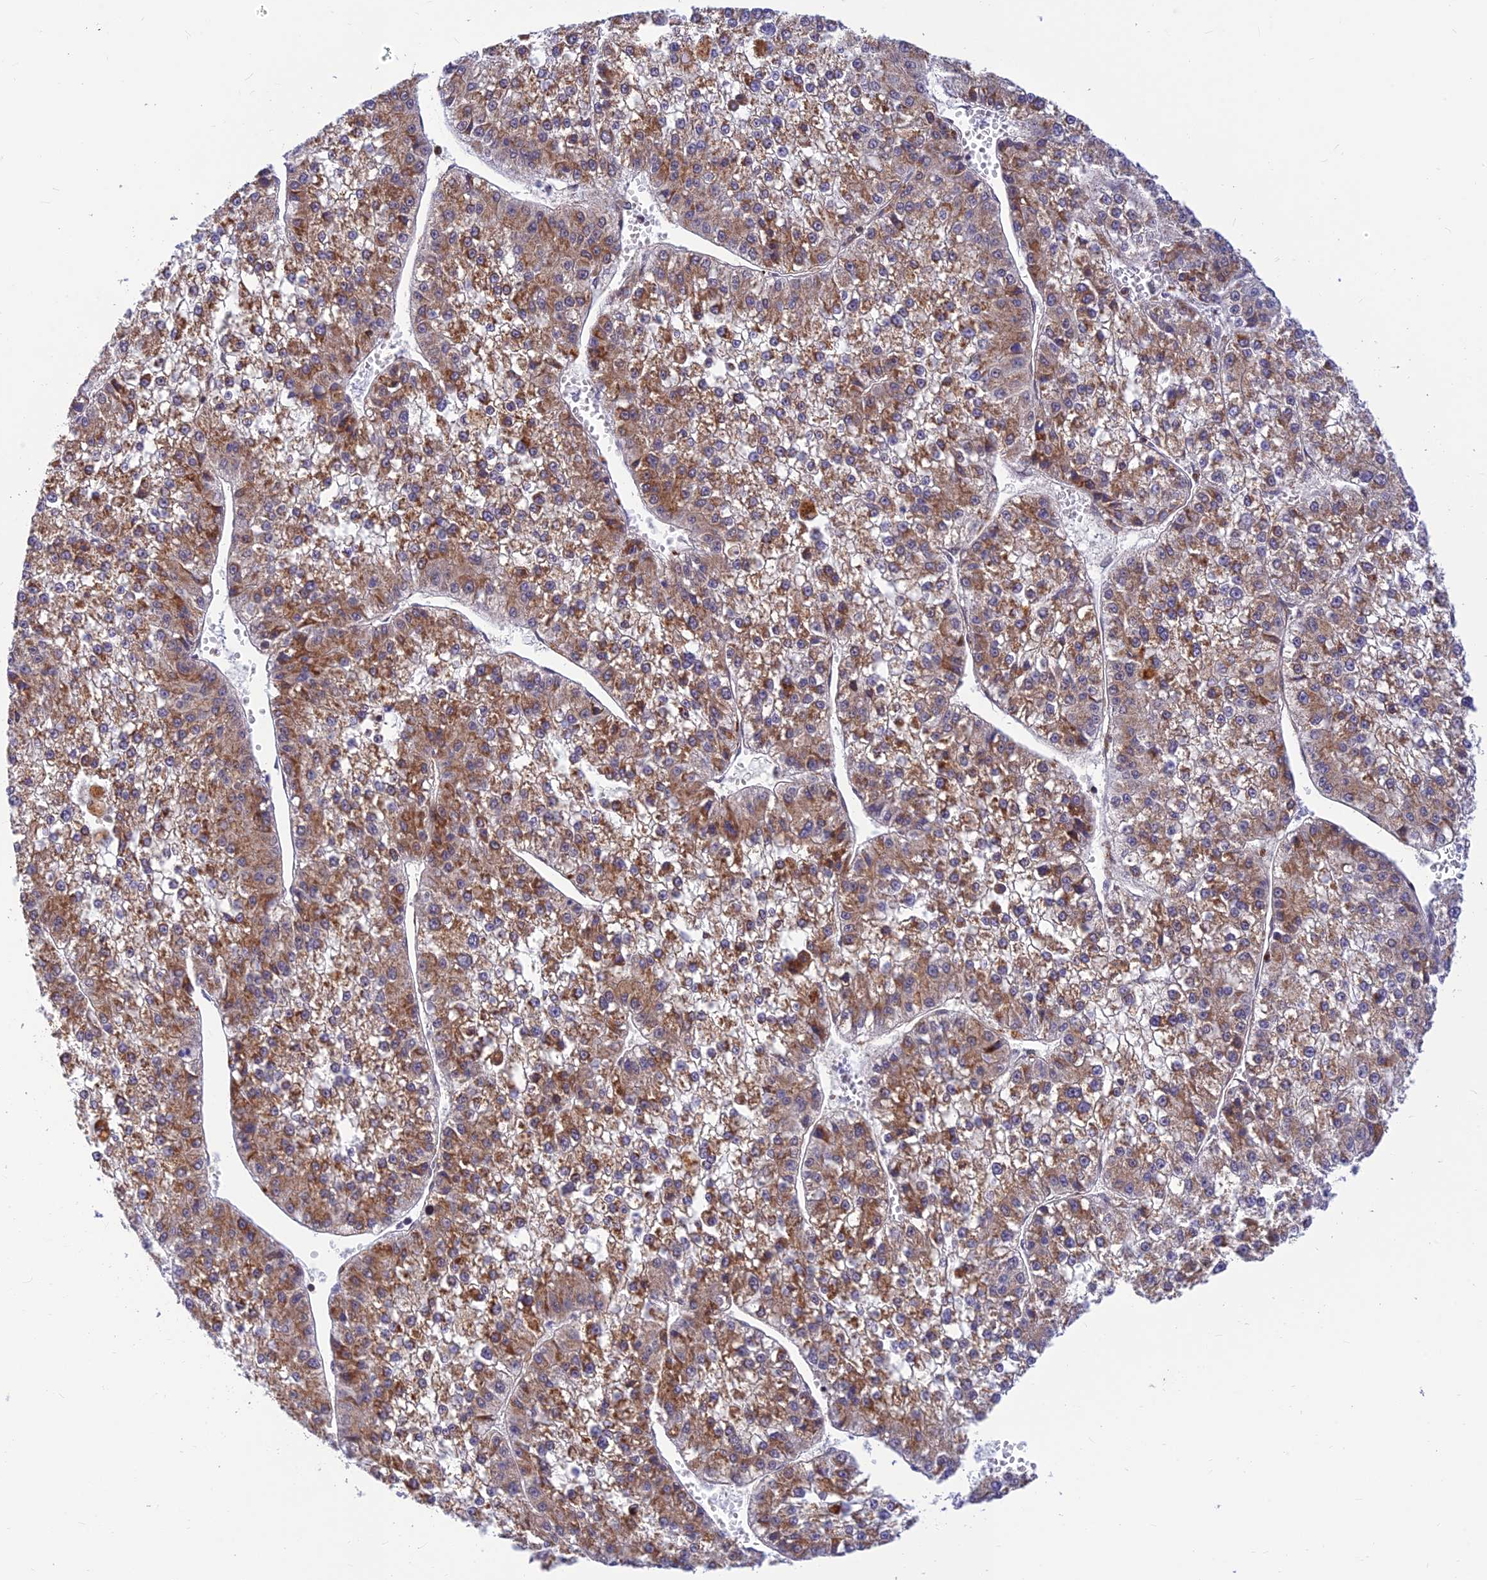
{"staining": {"intensity": "moderate", "quantity": ">75%", "location": "cytoplasmic/membranous"}, "tissue": "liver cancer", "cell_type": "Tumor cells", "image_type": "cancer", "snomed": [{"axis": "morphology", "description": "Carcinoma, Hepatocellular, NOS"}, {"axis": "topography", "description": "Liver"}], "caption": "The photomicrograph reveals immunohistochemical staining of liver cancer (hepatocellular carcinoma). There is moderate cytoplasmic/membranous staining is identified in approximately >75% of tumor cells.", "gene": "LYSMD2", "patient": {"sex": "female", "age": 73}}